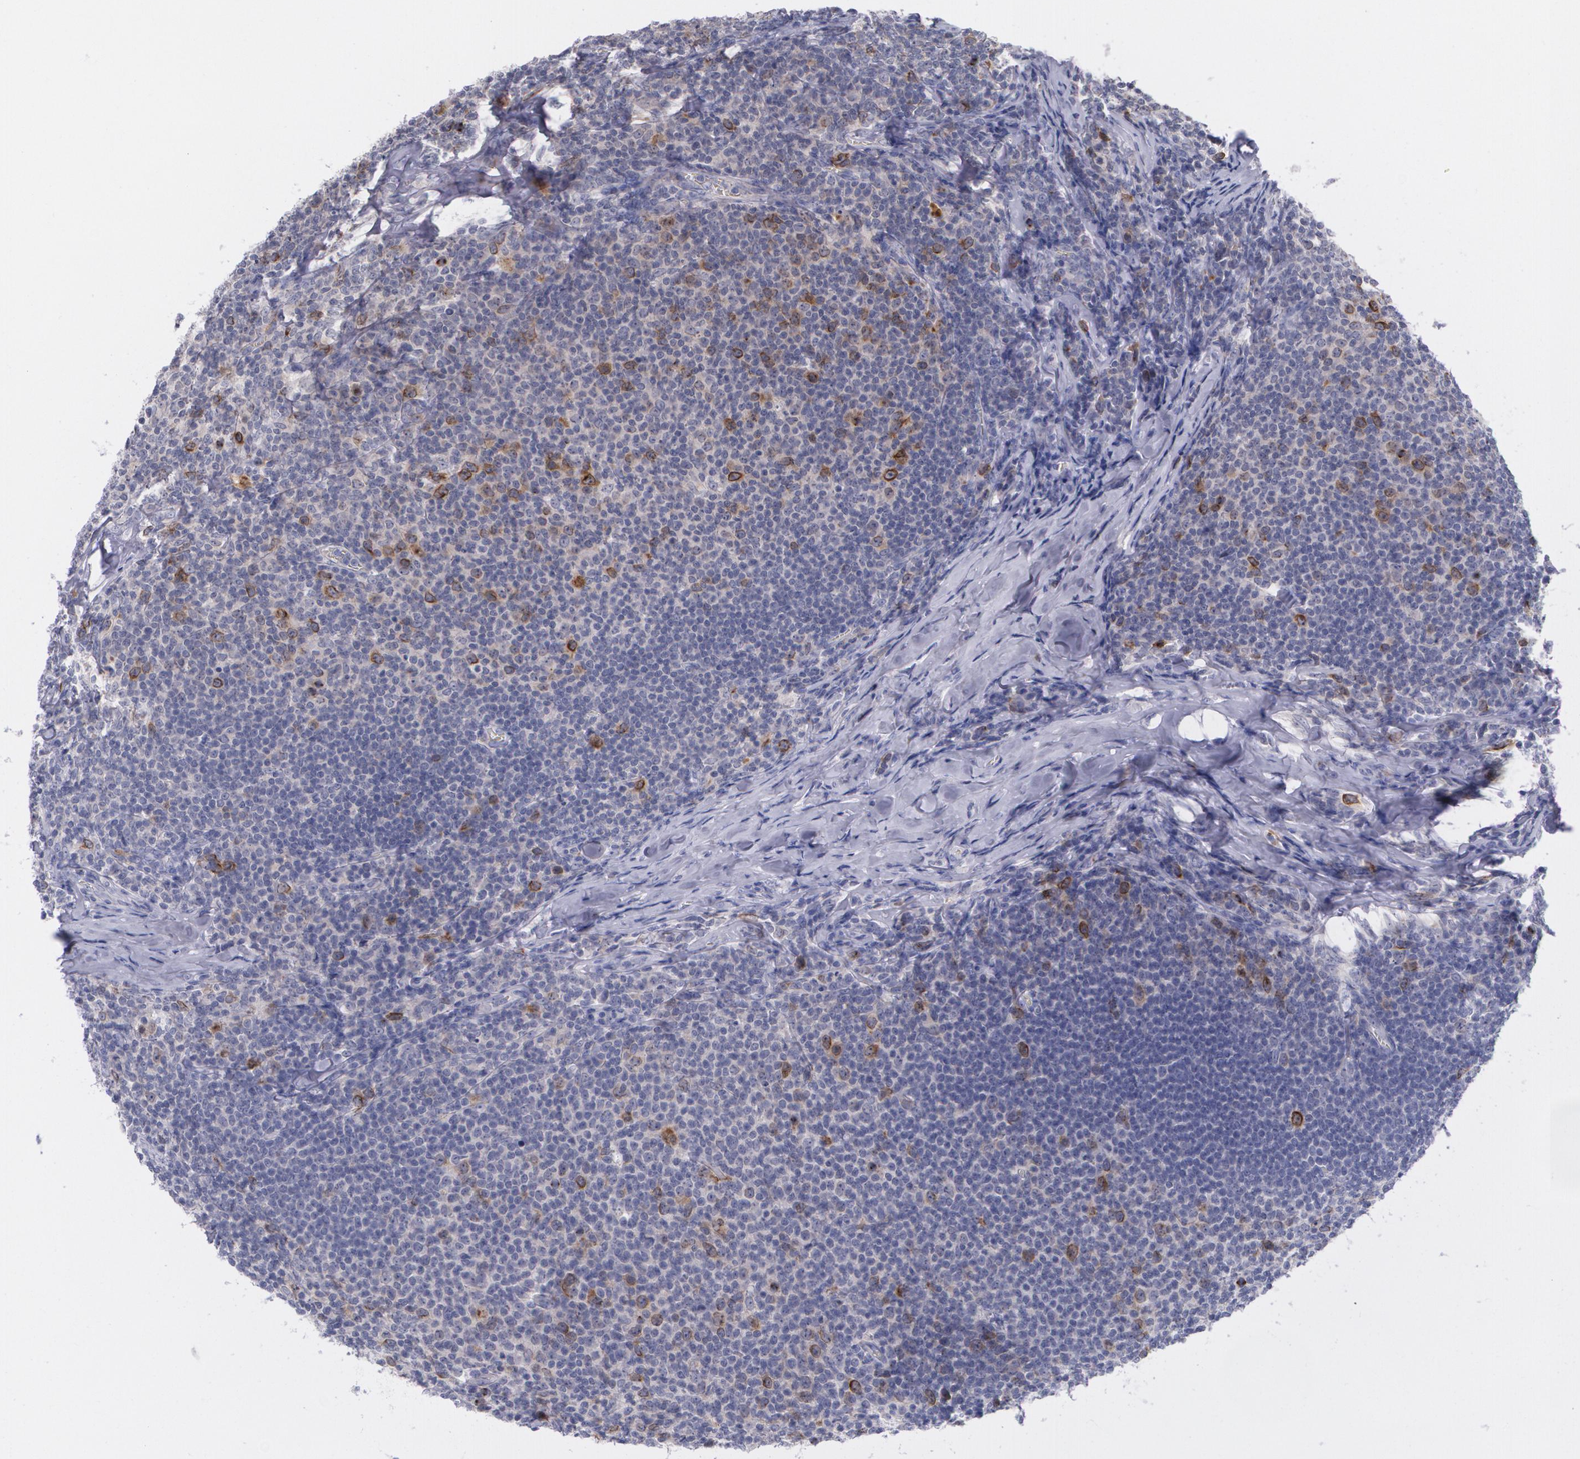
{"staining": {"intensity": "strong", "quantity": "<25%", "location": "cytoplasmic/membranous"}, "tissue": "lymphoma", "cell_type": "Tumor cells", "image_type": "cancer", "snomed": [{"axis": "morphology", "description": "Malignant lymphoma, non-Hodgkin's type, Low grade"}, {"axis": "topography", "description": "Lymph node"}], "caption": "Protein expression analysis of human lymphoma reveals strong cytoplasmic/membranous positivity in about <25% of tumor cells.", "gene": "HMMR", "patient": {"sex": "male", "age": 74}}